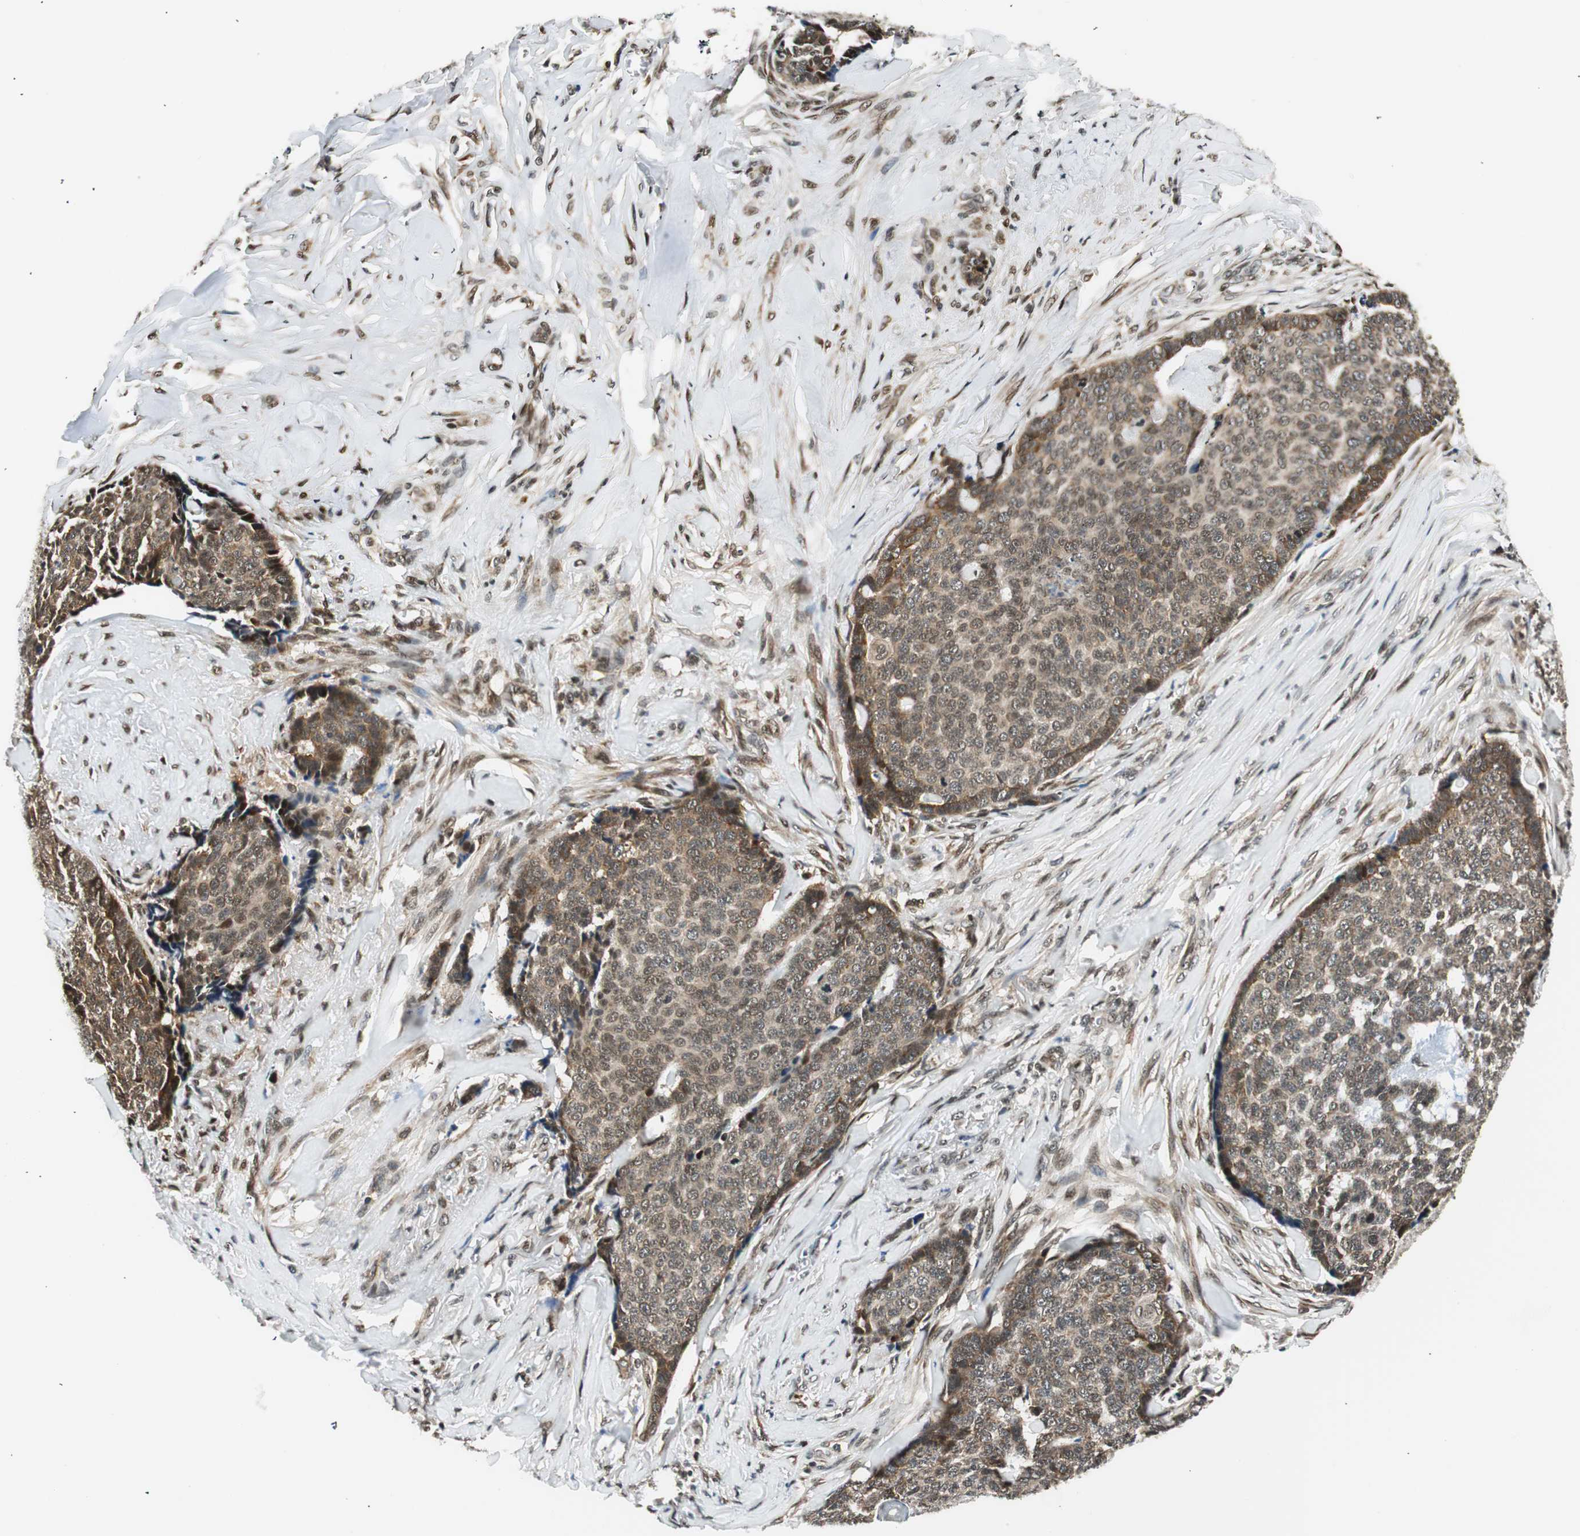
{"staining": {"intensity": "weak", "quantity": ">75%", "location": "cytoplasmic/membranous,nuclear"}, "tissue": "skin cancer", "cell_type": "Tumor cells", "image_type": "cancer", "snomed": [{"axis": "morphology", "description": "Basal cell carcinoma"}, {"axis": "topography", "description": "Skin"}], "caption": "A histopathology image showing weak cytoplasmic/membranous and nuclear expression in about >75% of tumor cells in skin basal cell carcinoma, as visualized by brown immunohistochemical staining.", "gene": "RING1", "patient": {"sex": "male", "age": 84}}